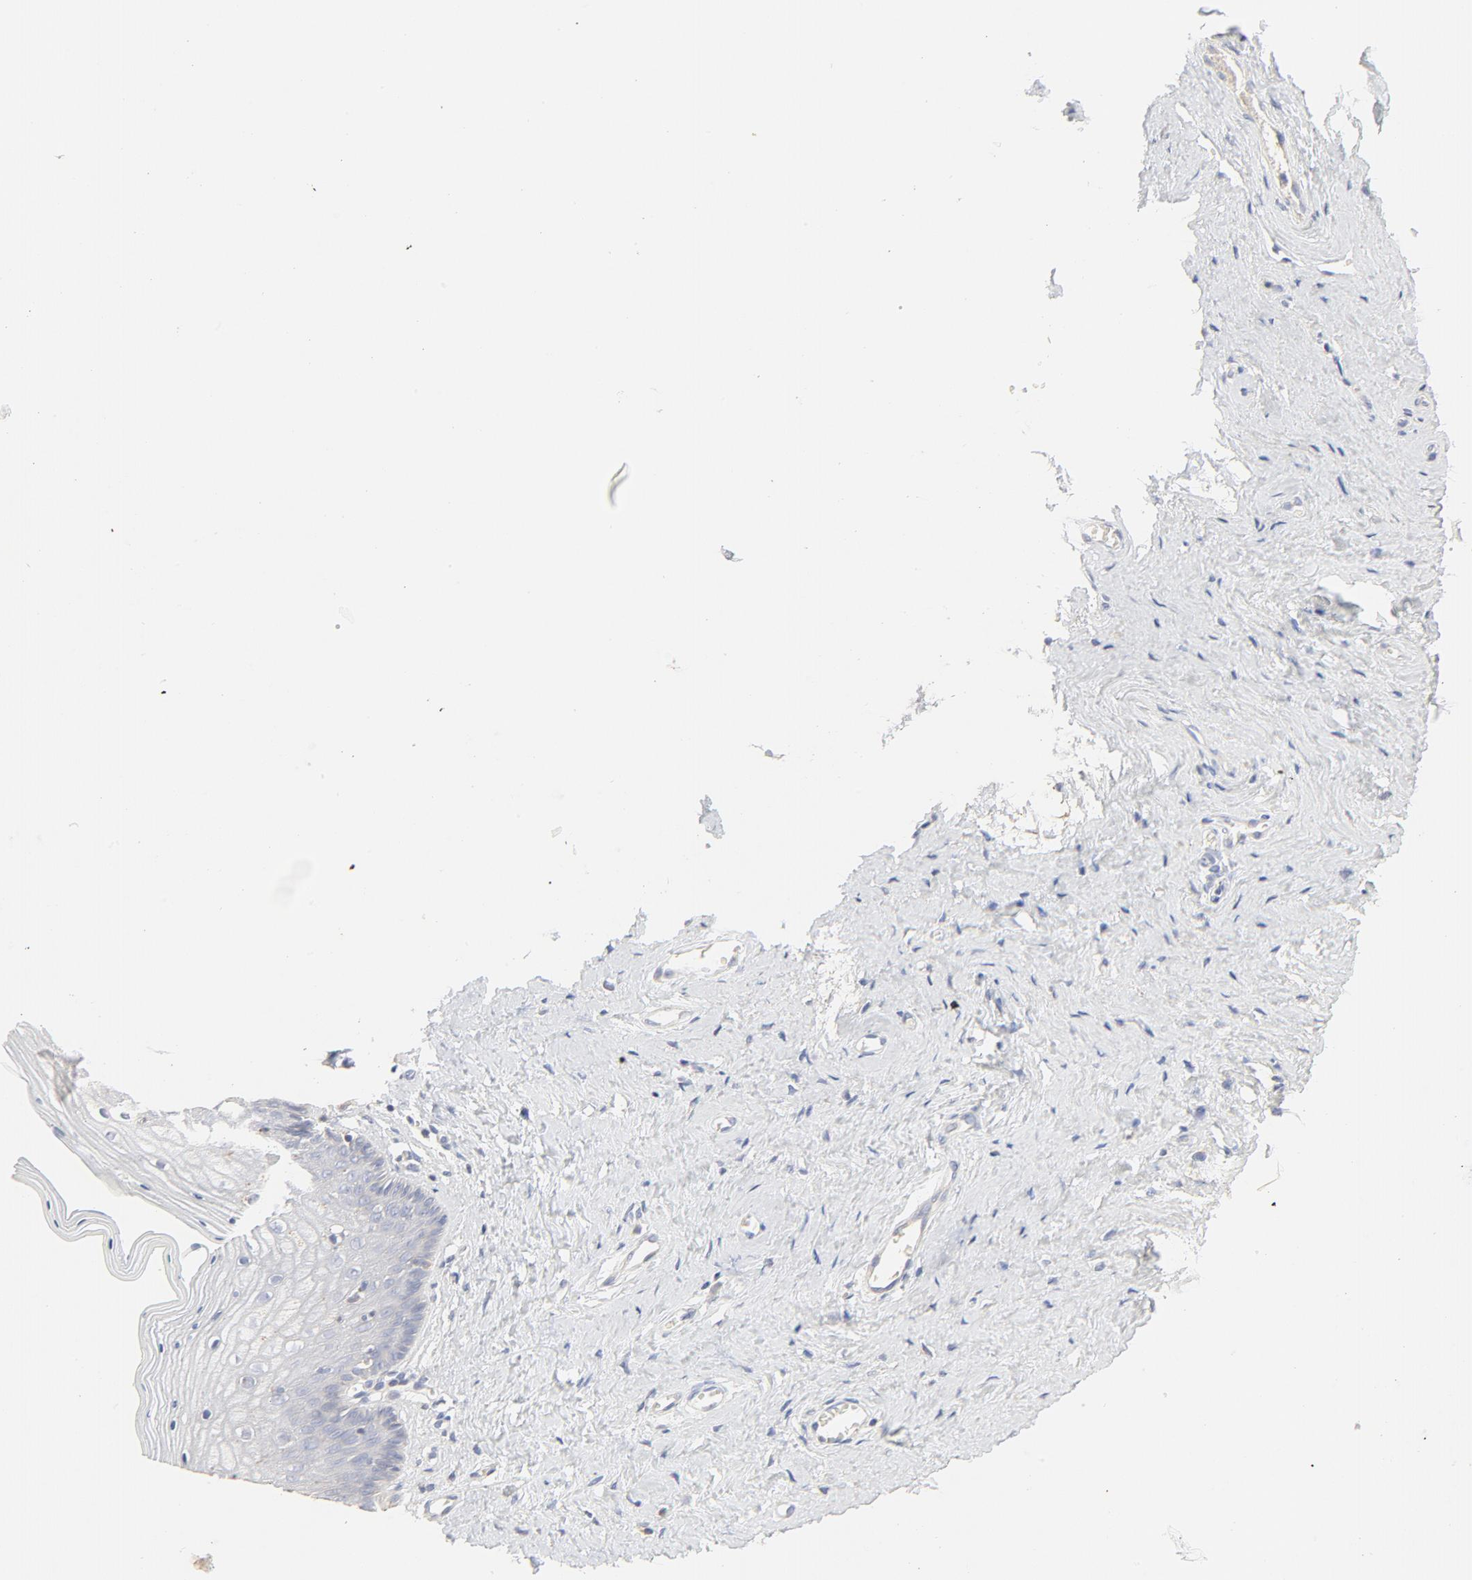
{"staining": {"intensity": "negative", "quantity": "none", "location": "none"}, "tissue": "vagina", "cell_type": "Squamous epithelial cells", "image_type": "normal", "snomed": [{"axis": "morphology", "description": "Normal tissue, NOS"}, {"axis": "topography", "description": "Vagina"}], "caption": "There is no significant staining in squamous epithelial cells of vagina.", "gene": "FCGBP", "patient": {"sex": "female", "age": 46}}